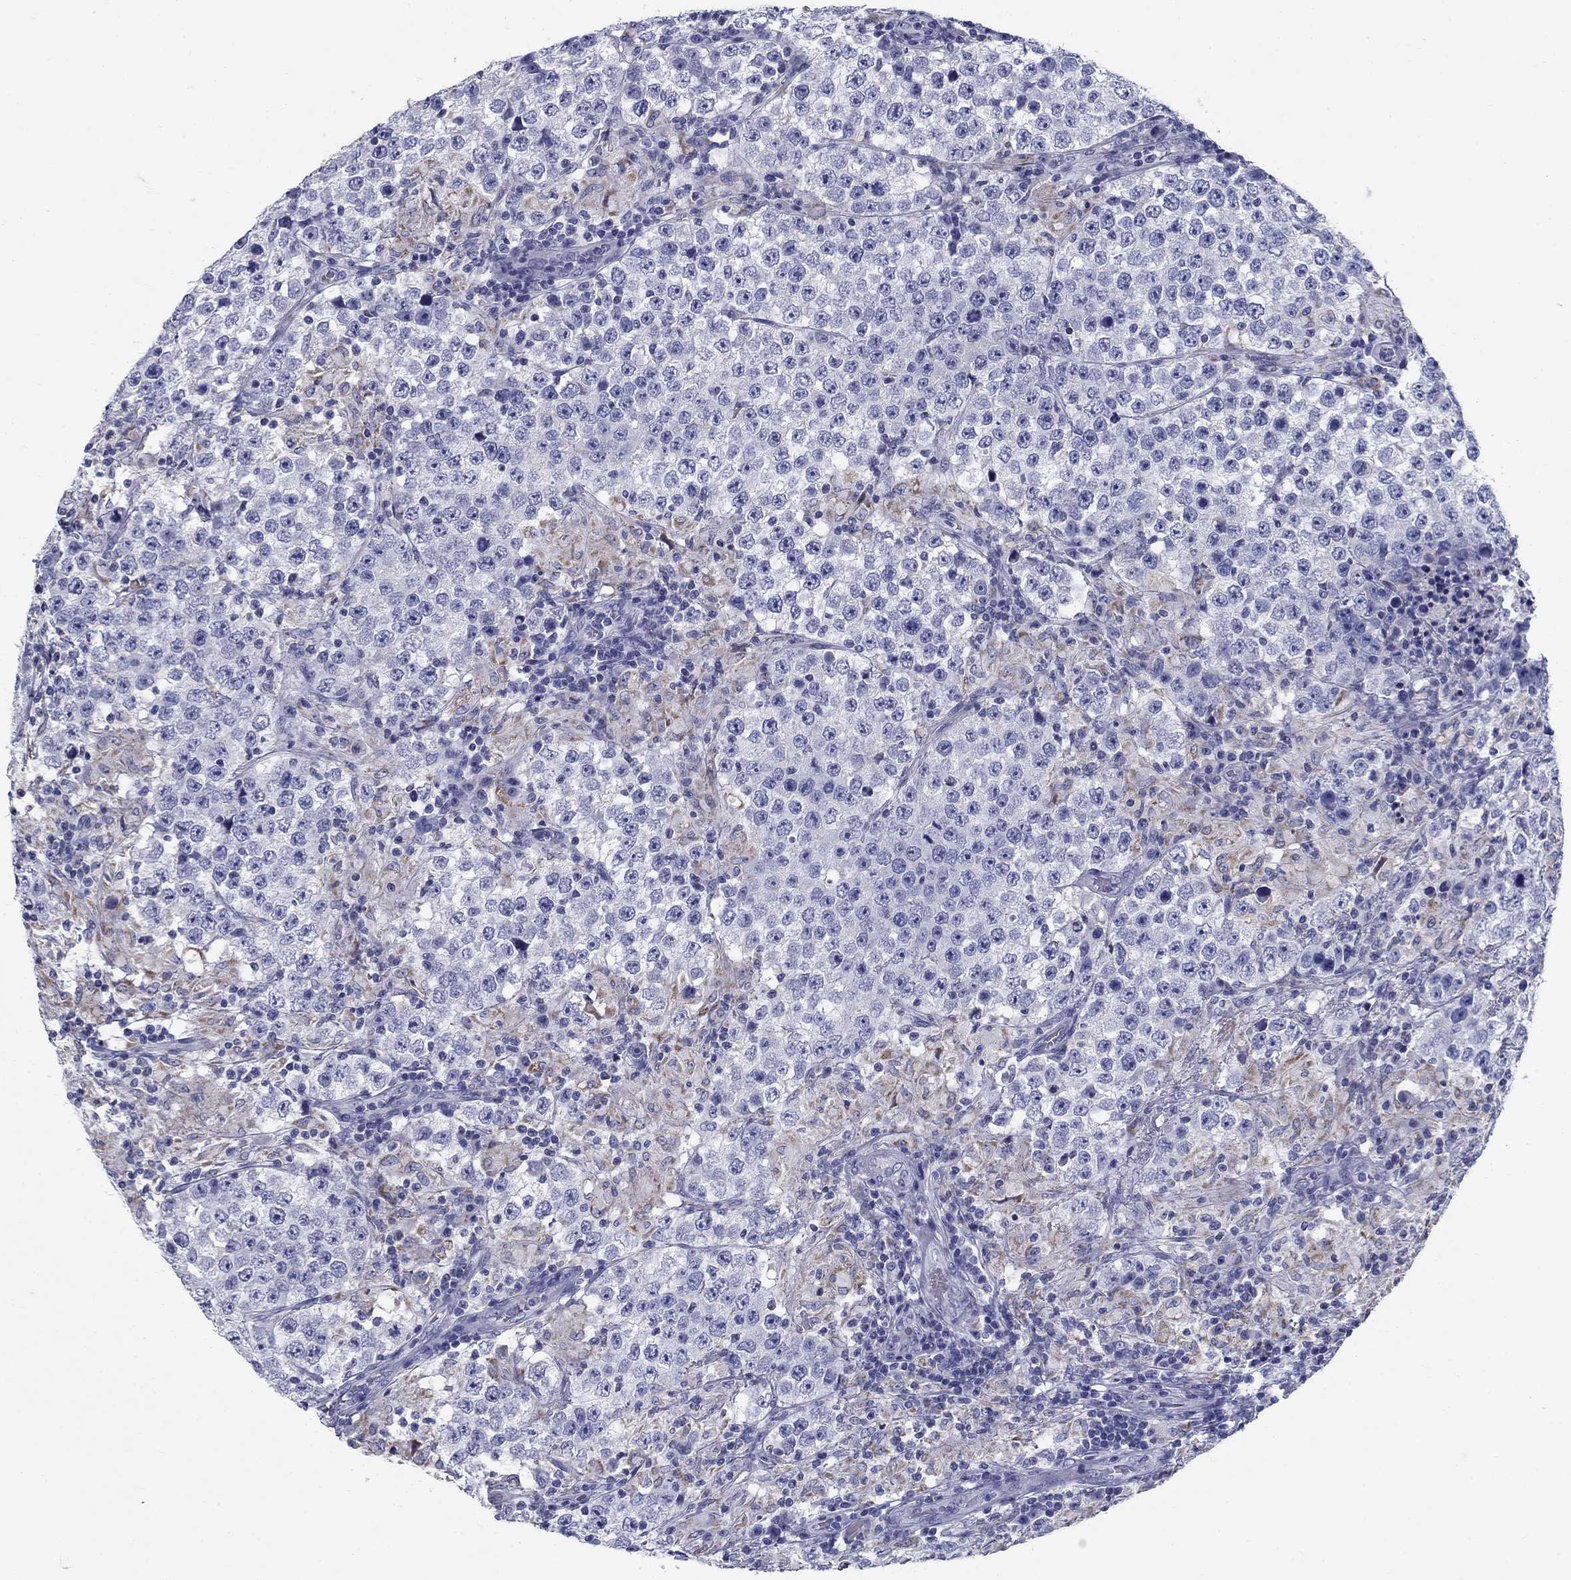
{"staining": {"intensity": "negative", "quantity": "none", "location": "none"}, "tissue": "testis cancer", "cell_type": "Tumor cells", "image_type": "cancer", "snomed": [{"axis": "morphology", "description": "Seminoma, NOS"}, {"axis": "morphology", "description": "Carcinoma, Embryonal, NOS"}, {"axis": "topography", "description": "Testis"}], "caption": "Immunohistochemistry of embryonal carcinoma (testis) displays no staining in tumor cells.", "gene": "UPB1", "patient": {"sex": "male", "age": 41}}